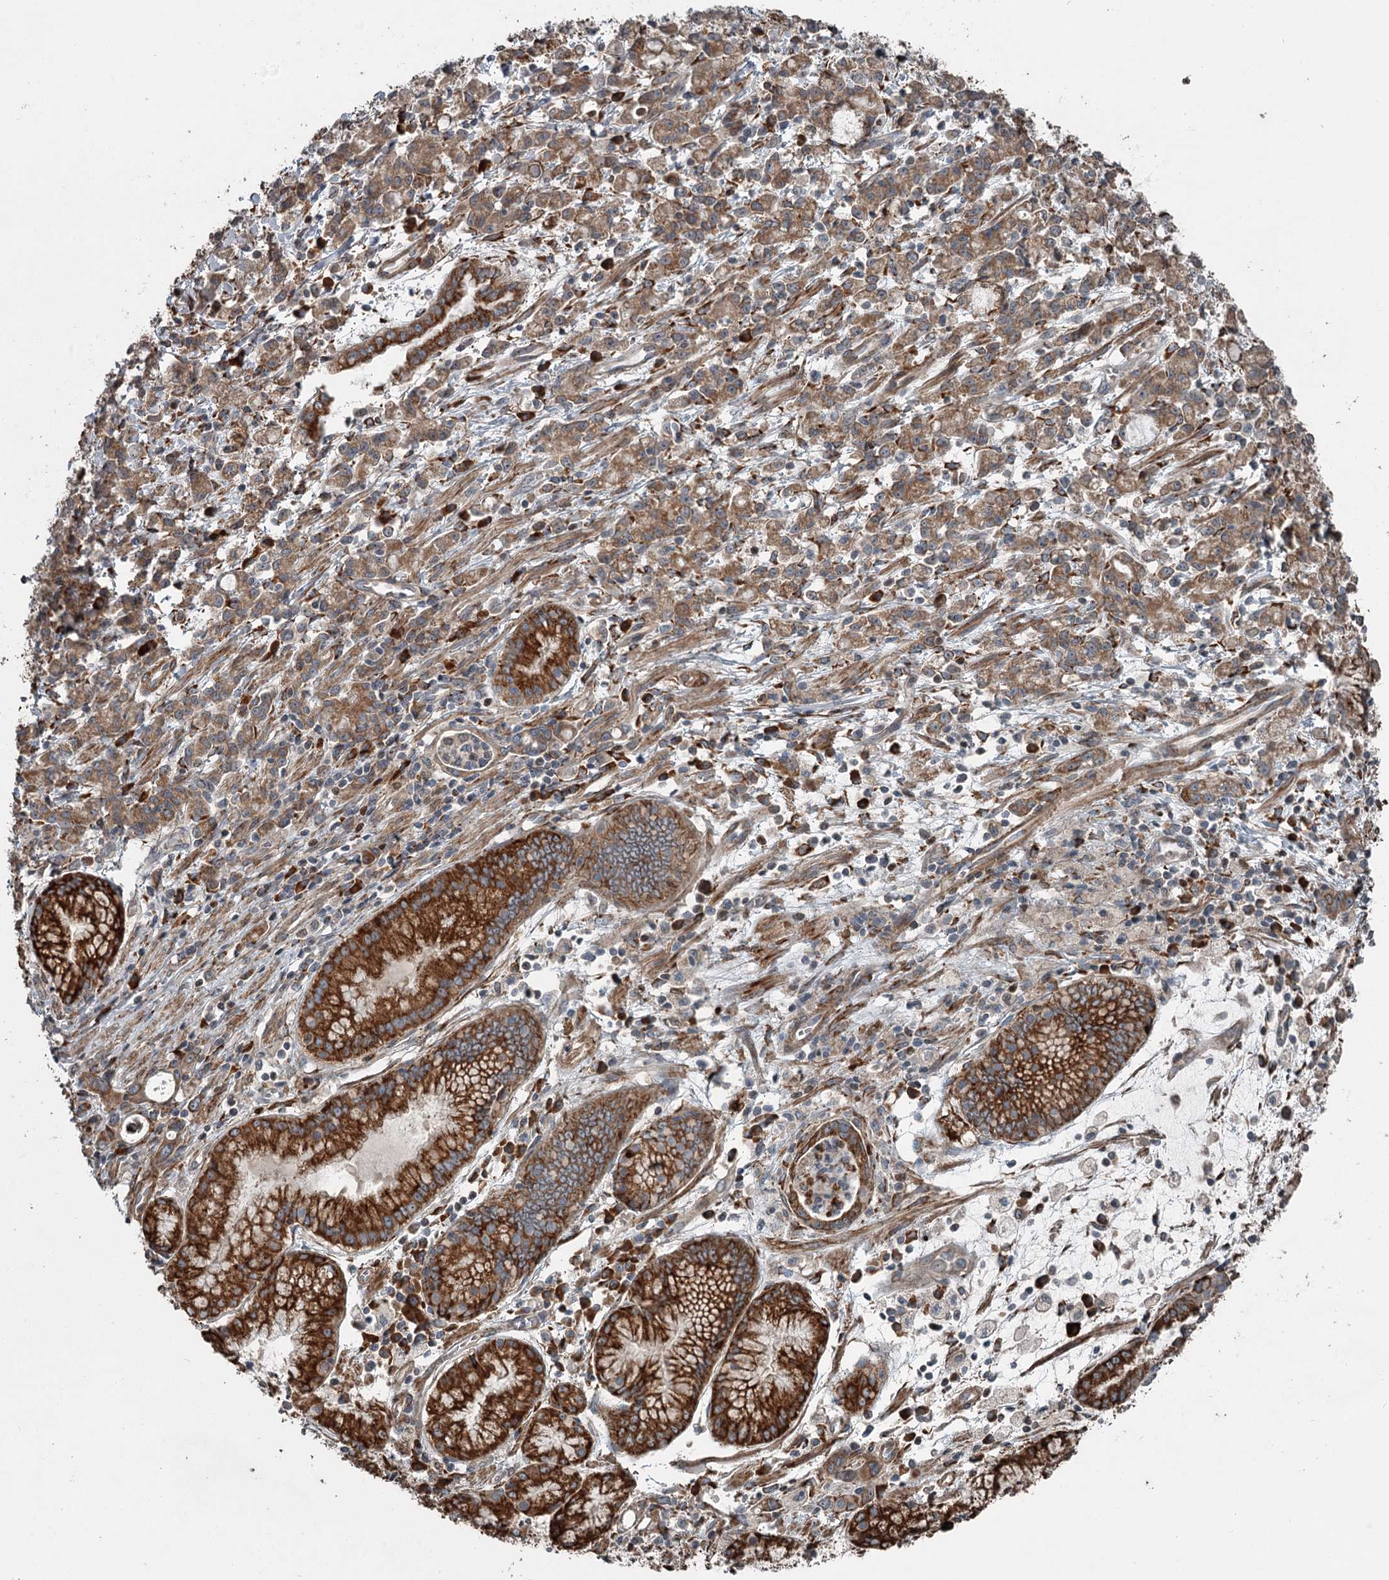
{"staining": {"intensity": "moderate", "quantity": ">75%", "location": "cytoplasmic/membranous"}, "tissue": "stomach cancer", "cell_type": "Tumor cells", "image_type": "cancer", "snomed": [{"axis": "morphology", "description": "Adenocarcinoma, NOS"}, {"axis": "topography", "description": "Stomach, lower"}], "caption": "Moderate cytoplasmic/membranous protein positivity is seen in approximately >75% of tumor cells in stomach cancer. The staining is performed using DAB brown chromogen to label protein expression. The nuclei are counter-stained blue using hematoxylin.", "gene": "RASSF8", "patient": {"sex": "female", "age": 43}}